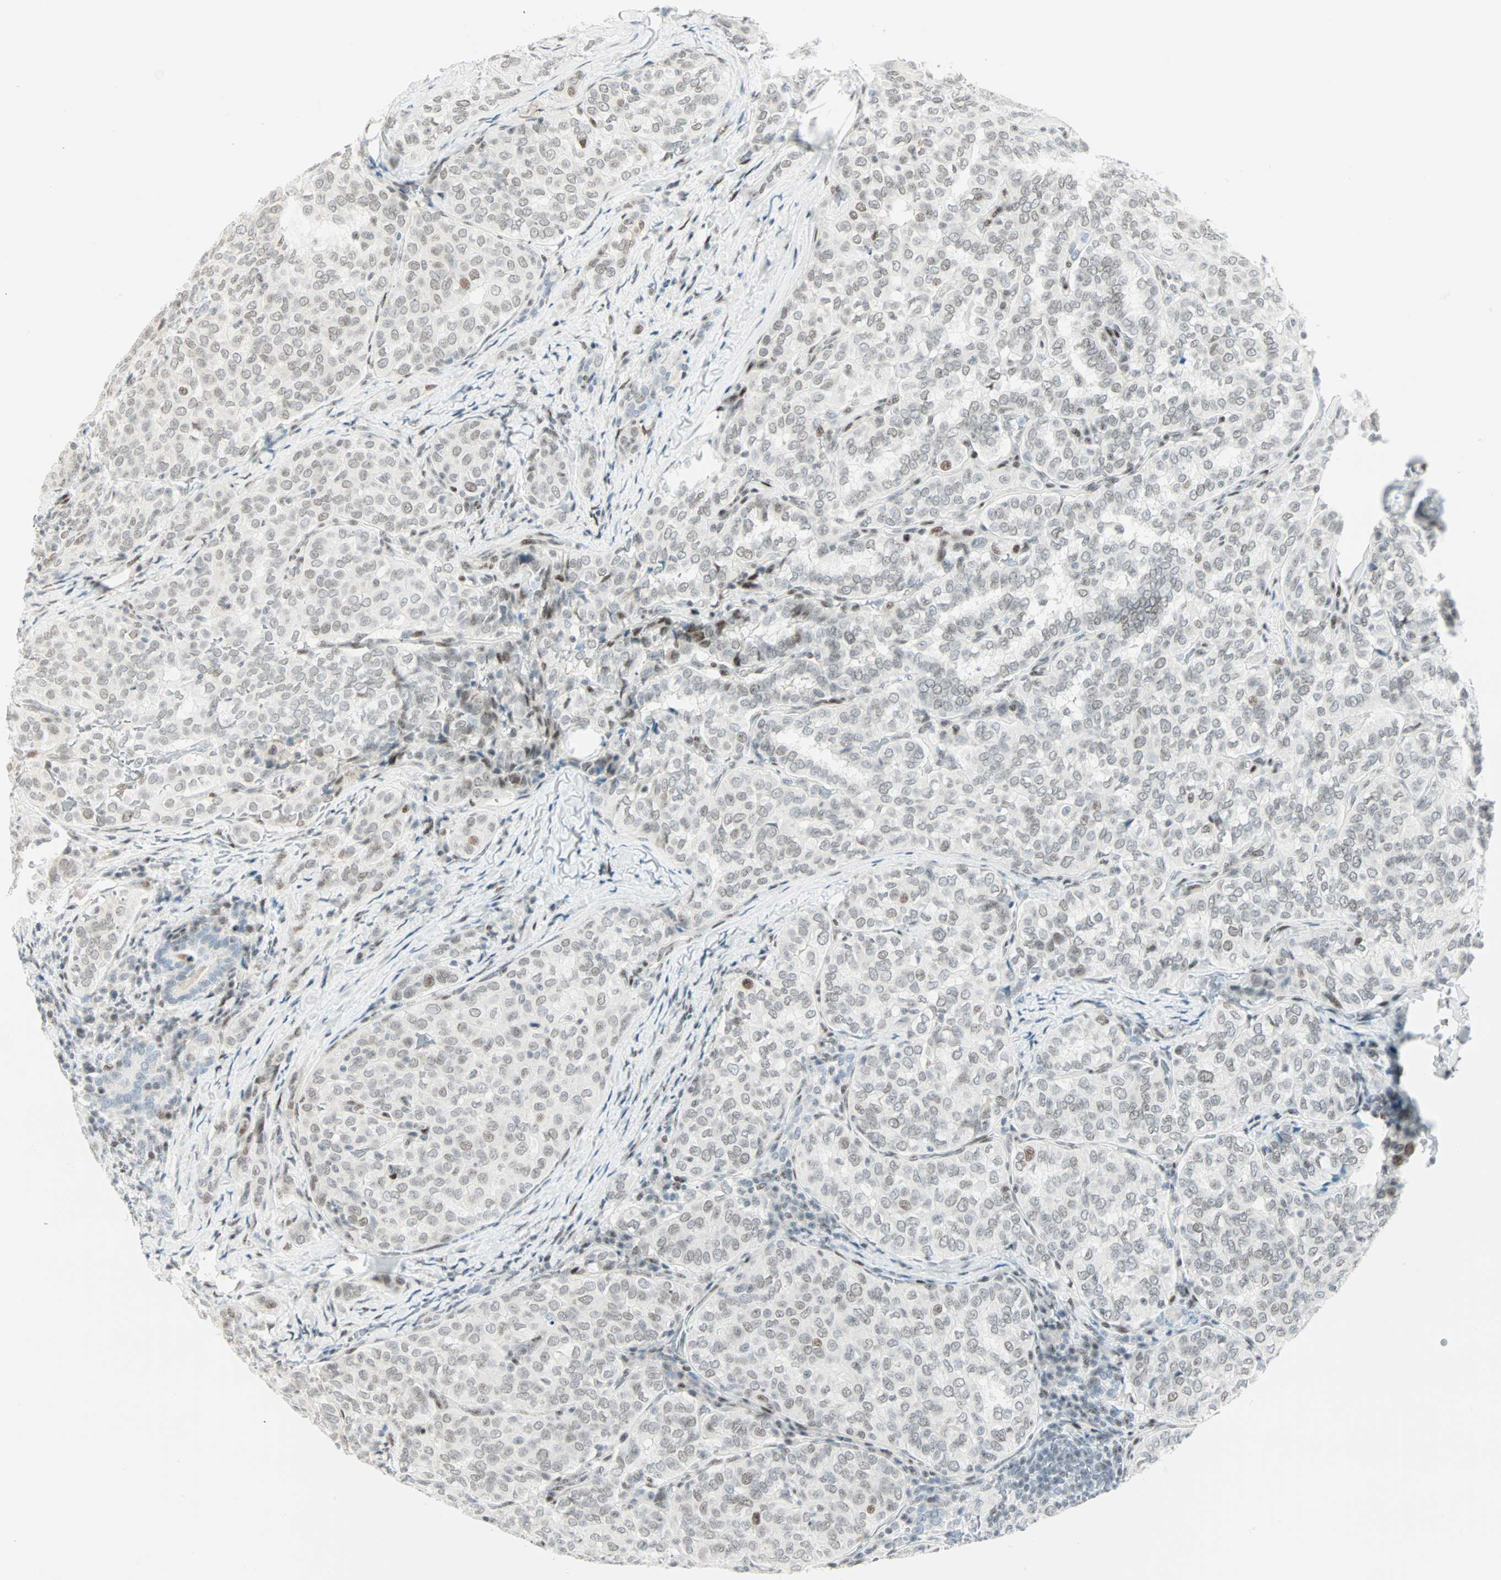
{"staining": {"intensity": "weak", "quantity": "<25%", "location": "nuclear"}, "tissue": "thyroid cancer", "cell_type": "Tumor cells", "image_type": "cancer", "snomed": [{"axis": "morphology", "description": "Normal tissue, NOS"}, {"axis": "morphology", "description": "Papillary adenocarcinoma, NOS"}, {"axis": "topography", "description": "Thyroid gland"}], "caption": "IHC image of neoplastic tissue: human thyroid cancer (papillary adenocarcinoma) stained with DAB displays no significant protein positivity in tumor cells.", "gene": "PKNOX1", "patient": {"sex": "female", "age": 30}}